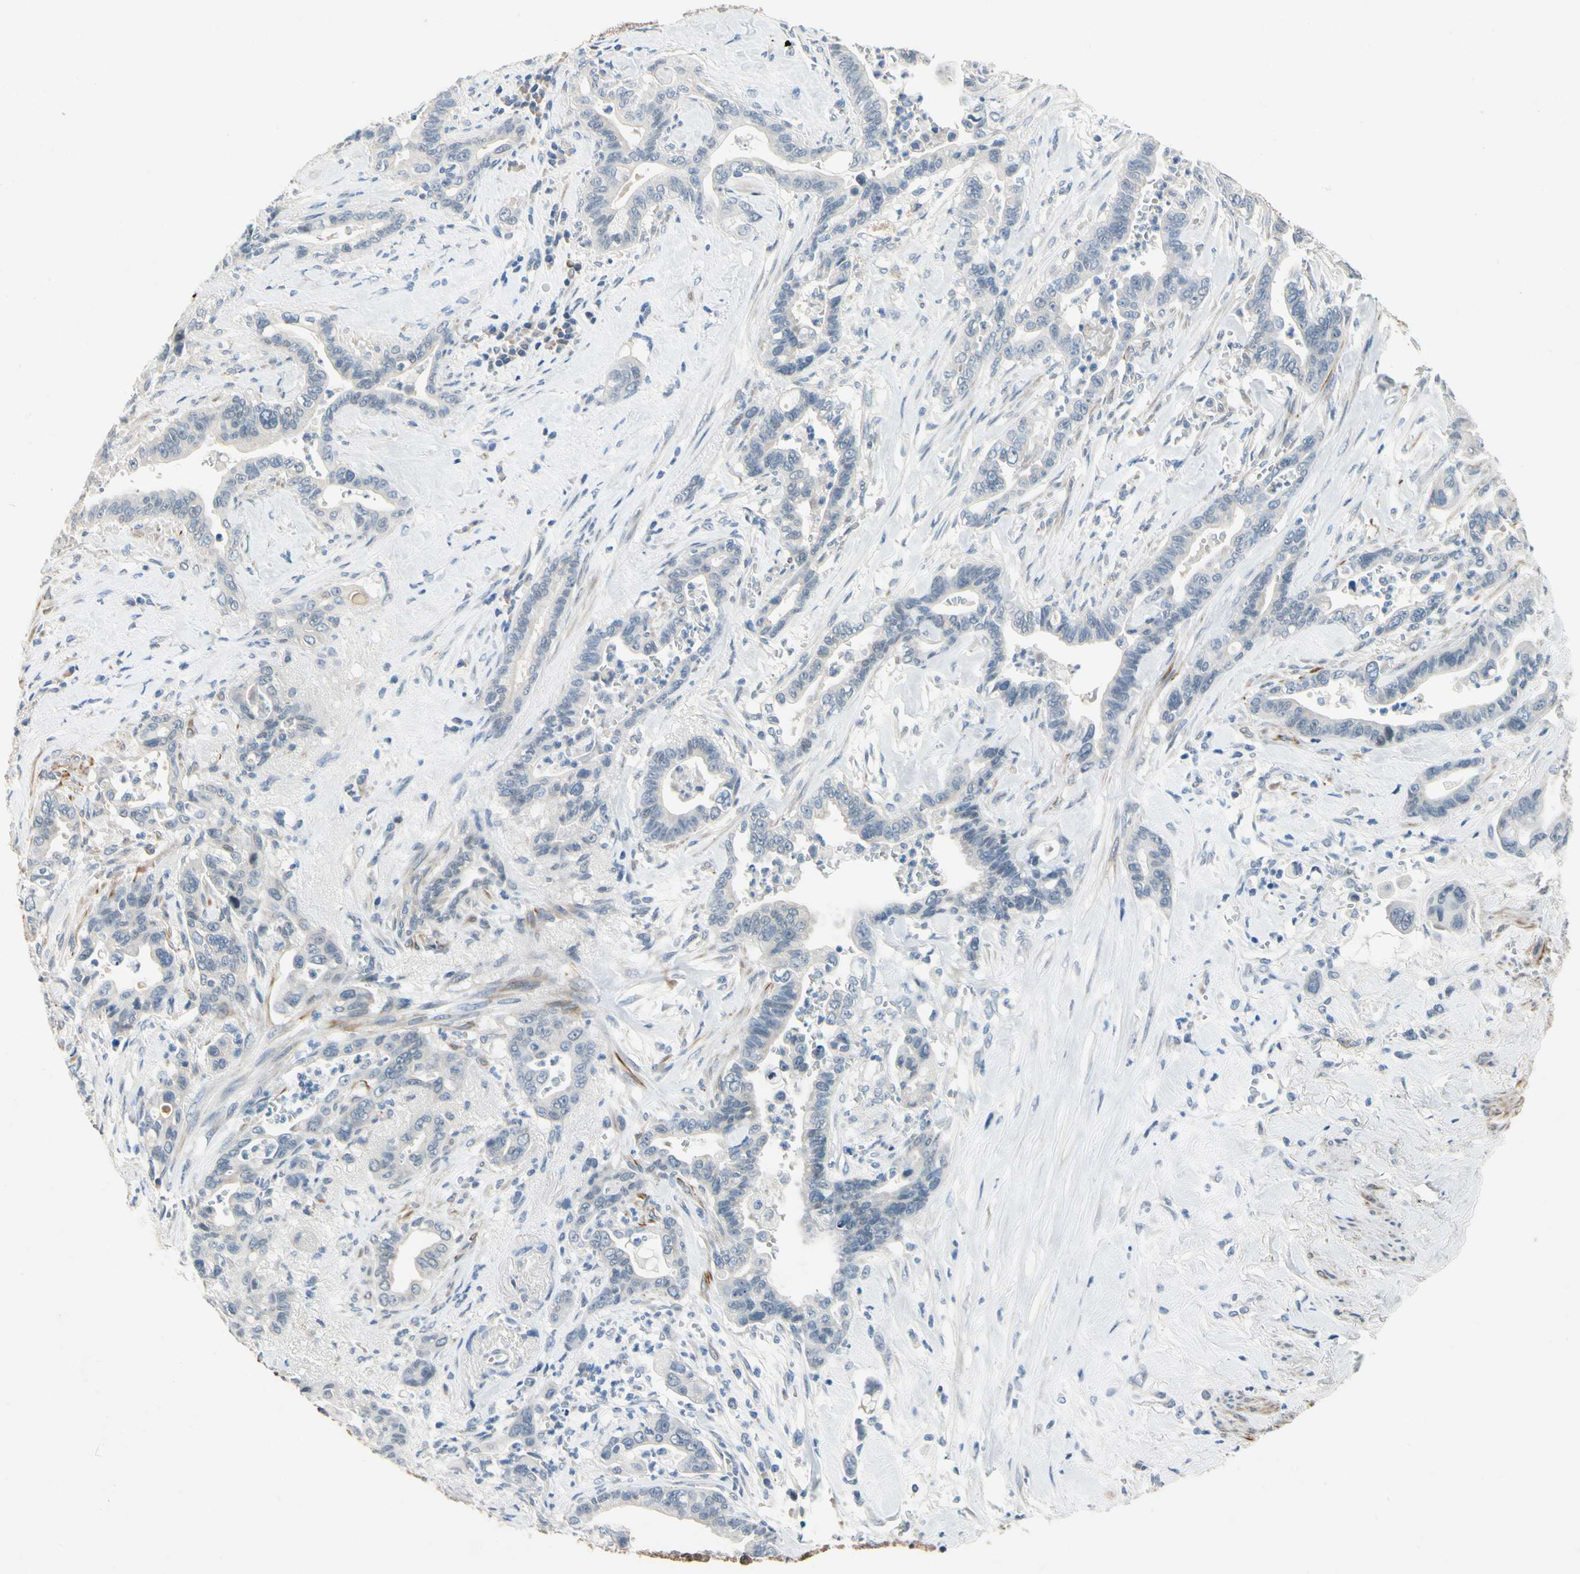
{"staining": {"intensity": "weak", "quantity": "25%-75%", "location": "cytoplasmic/membranous"}, "tissue": "pancreatic cancer", "cell_type": "Tumor cells", "image_type": "cancer", "snomed": [{"axis": "morphology", "description": "Adenocarcinoma, NOS"}, {"axis": "topography", "description": "Pancreas"}], "caption": "Tumor cells display weak cytoplasmic/membranous positivity in approximately 25%-75% of cells in adenocarcinoma (pancreatic). The staining was performed using DAB (3,3'-diaminobenzidine), with brown indicating positive protein expression. Nuclei are stained blue with hematoxylin.", "gene": "SLC27A6", "patient": {"sex": "male", "age": 70}}